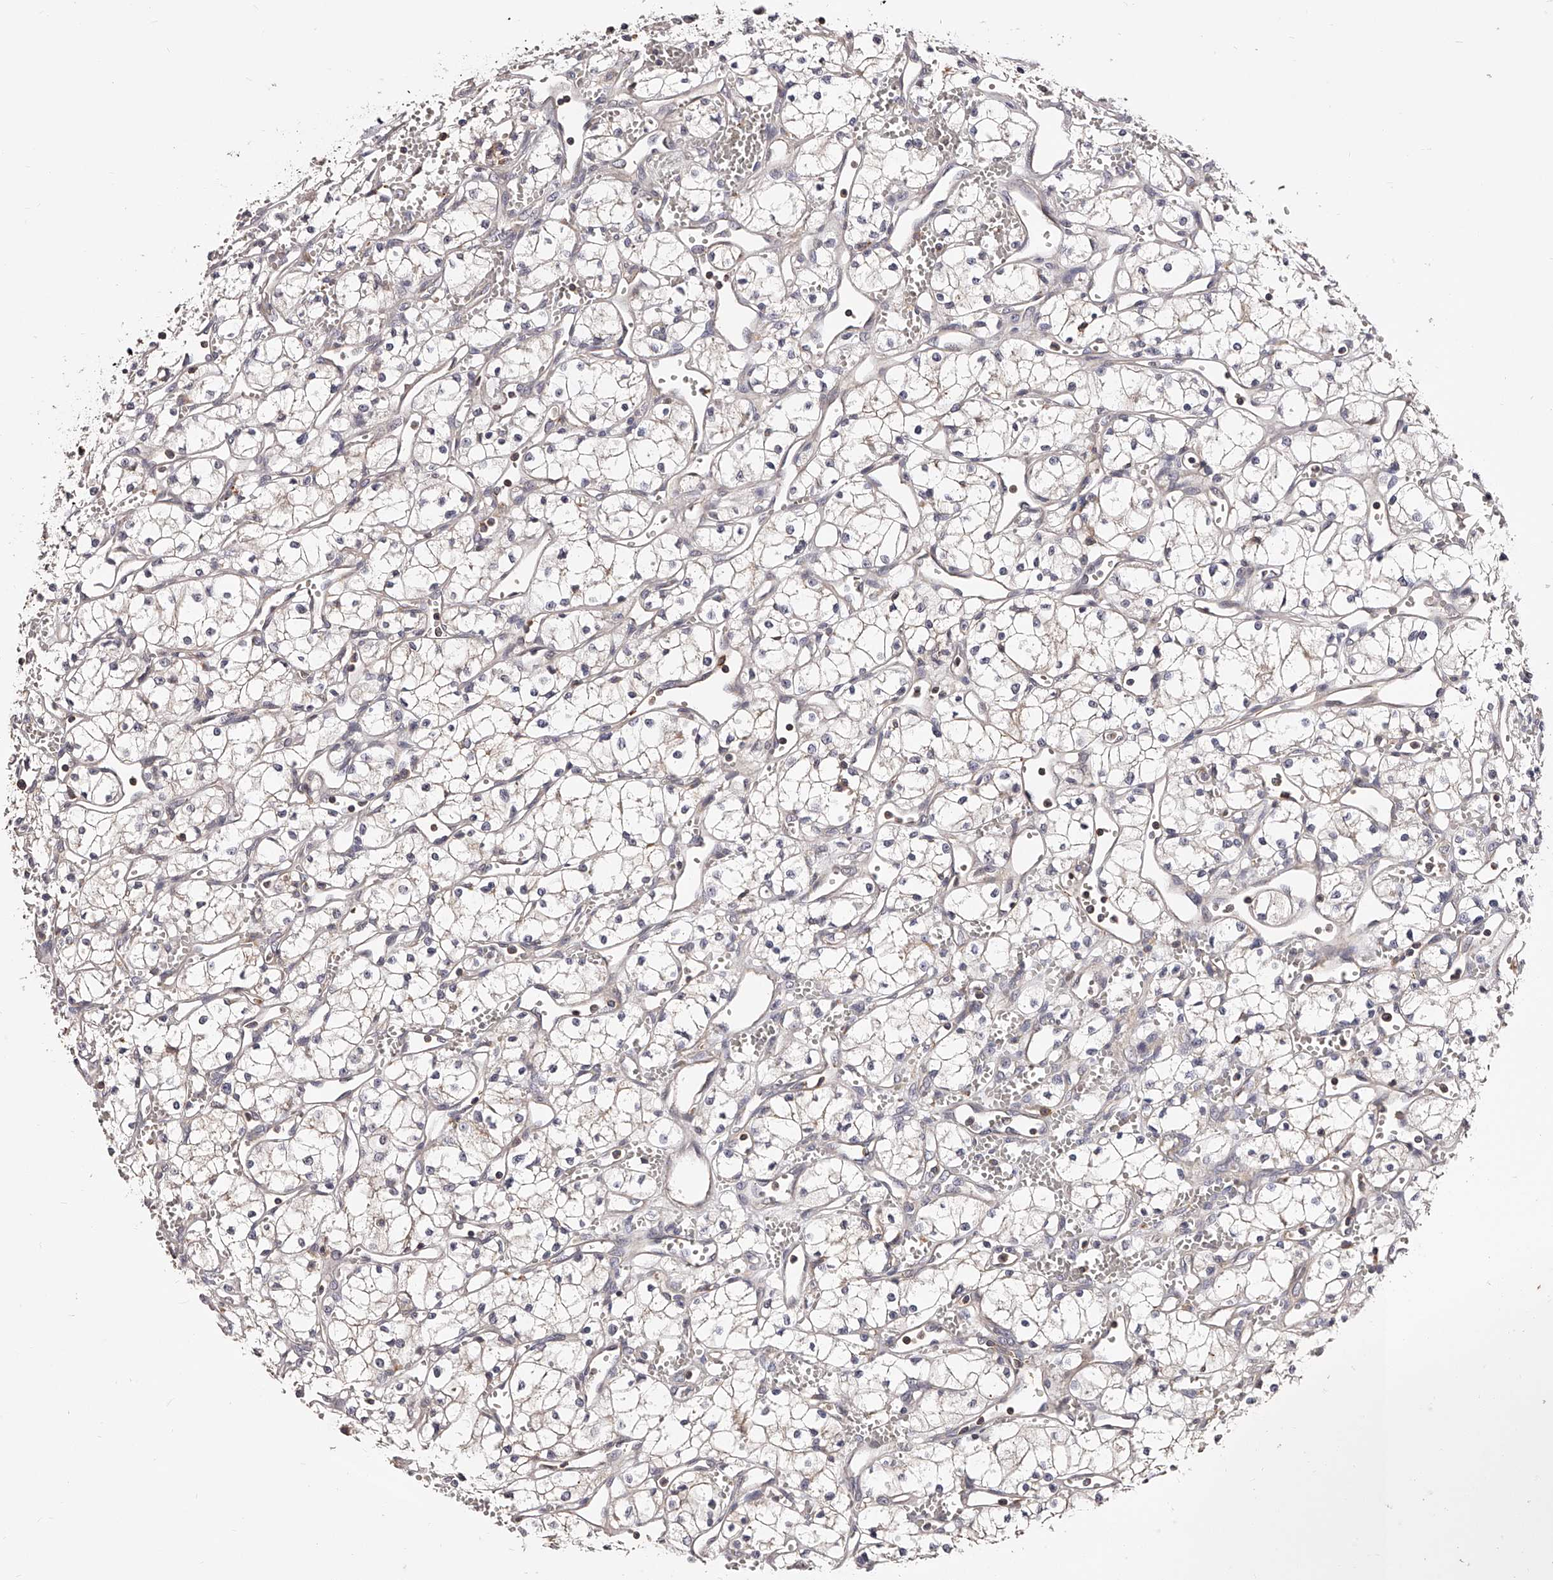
{"staining": {"intensity": "negative", "quantity": "none", "location": "none"}, "tissue": "renal cancer", "cell_type": "Tumor cells", "image_type": "cancer", "snomed": [{"axis": "morphology", "description": "Adenocarcinoma, NOS"}, {"axis": "topography", "description": "Kidney"}], "caption": "Renal adenocarcinoma was stained to show a protein in brown. There is no significant expression in tumor cells. (DAB immunohistochemistry (IHC) with hematoxylin counter stain).", "gene": "PHACTR1", "patient": {"sex": "male", "age": 59}}